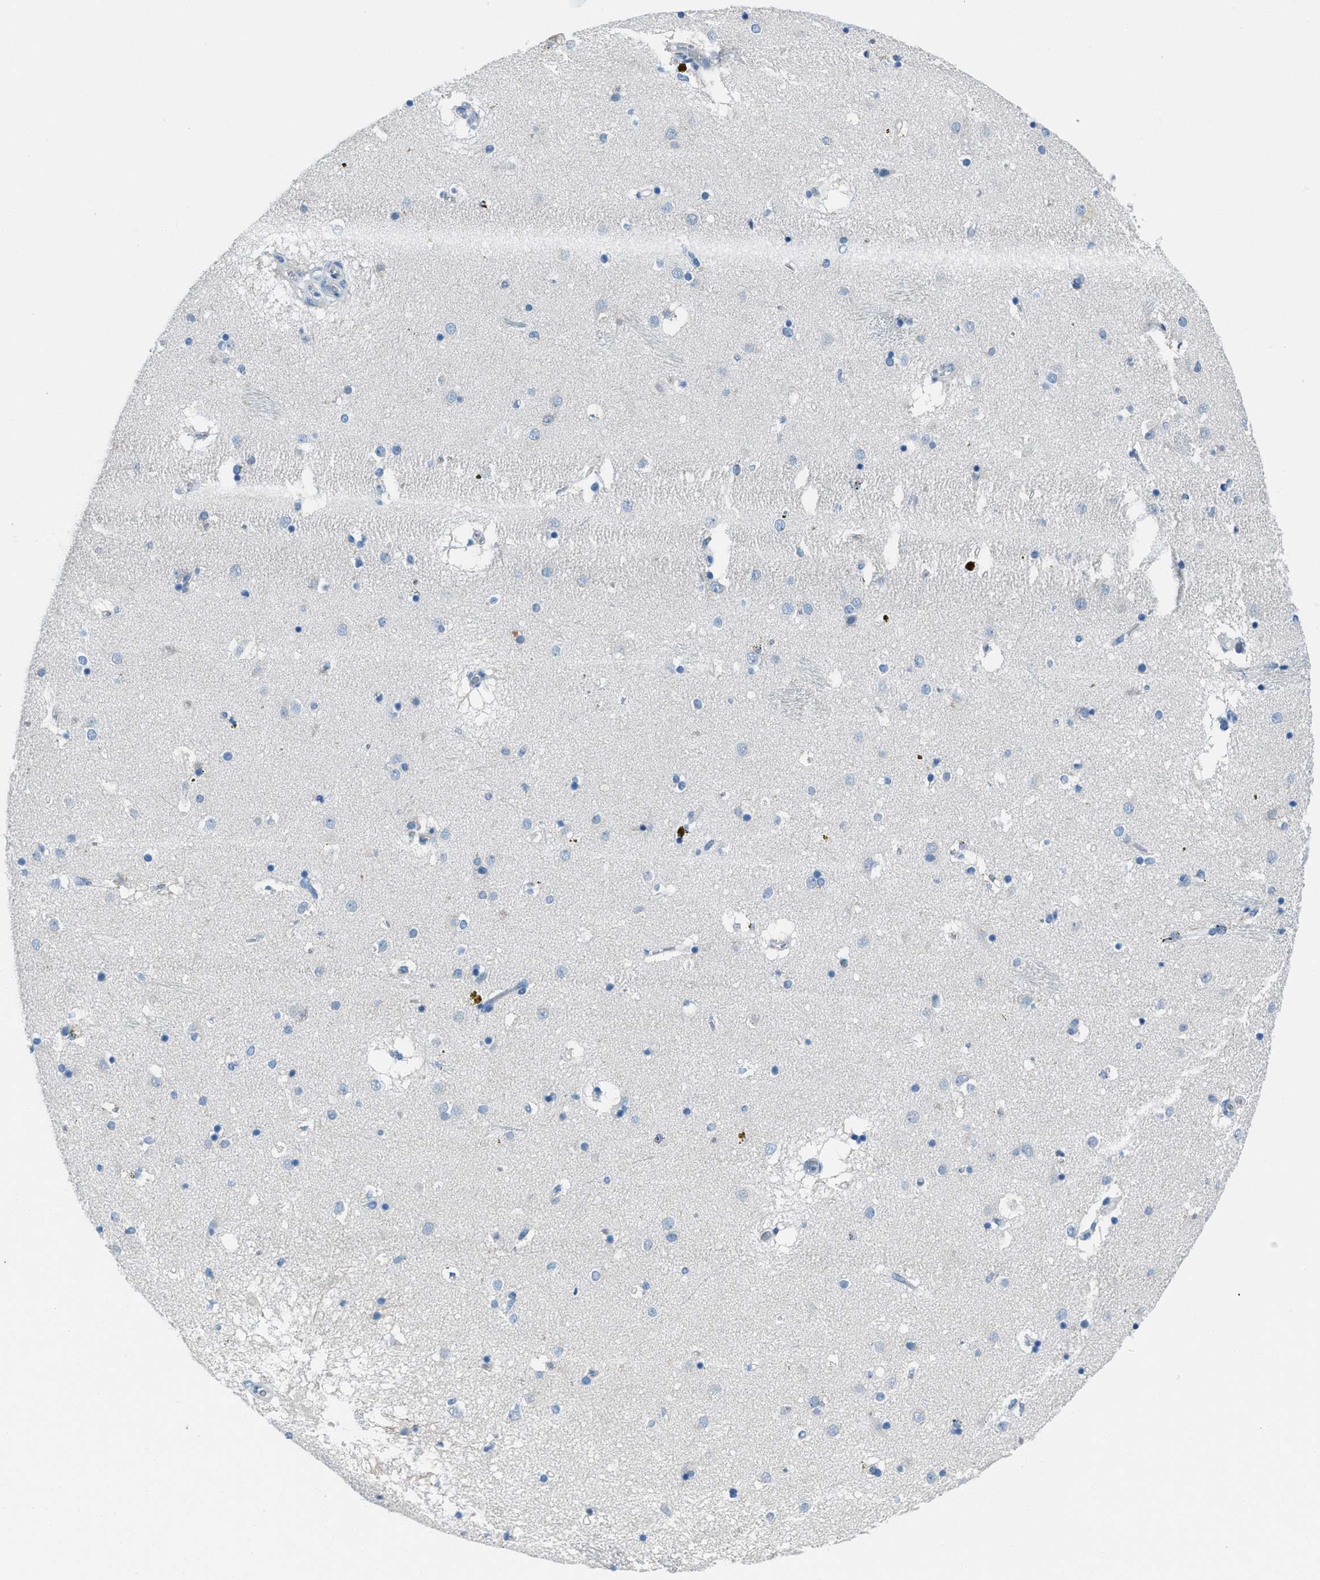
{"staining": {"intensity": "negative", "quantity": "none", "location": "none"}, "tissue": "caudate", "cell_type": "Glial cells", "image_type": "normal", "snomed": [{"axis": "morphology", "description": "Normal tissue, NOS"}, {"axis": "topography", "description": "Lateral ventricle wall"}], "caption": "Immunohistochemistry (IHC) photomicrograph of benign caudate stained for a protein (brown), which exhibits no positivity in glial cells.", "gene": "AMACR", "patient": {"sex": "male", "age": 70}}